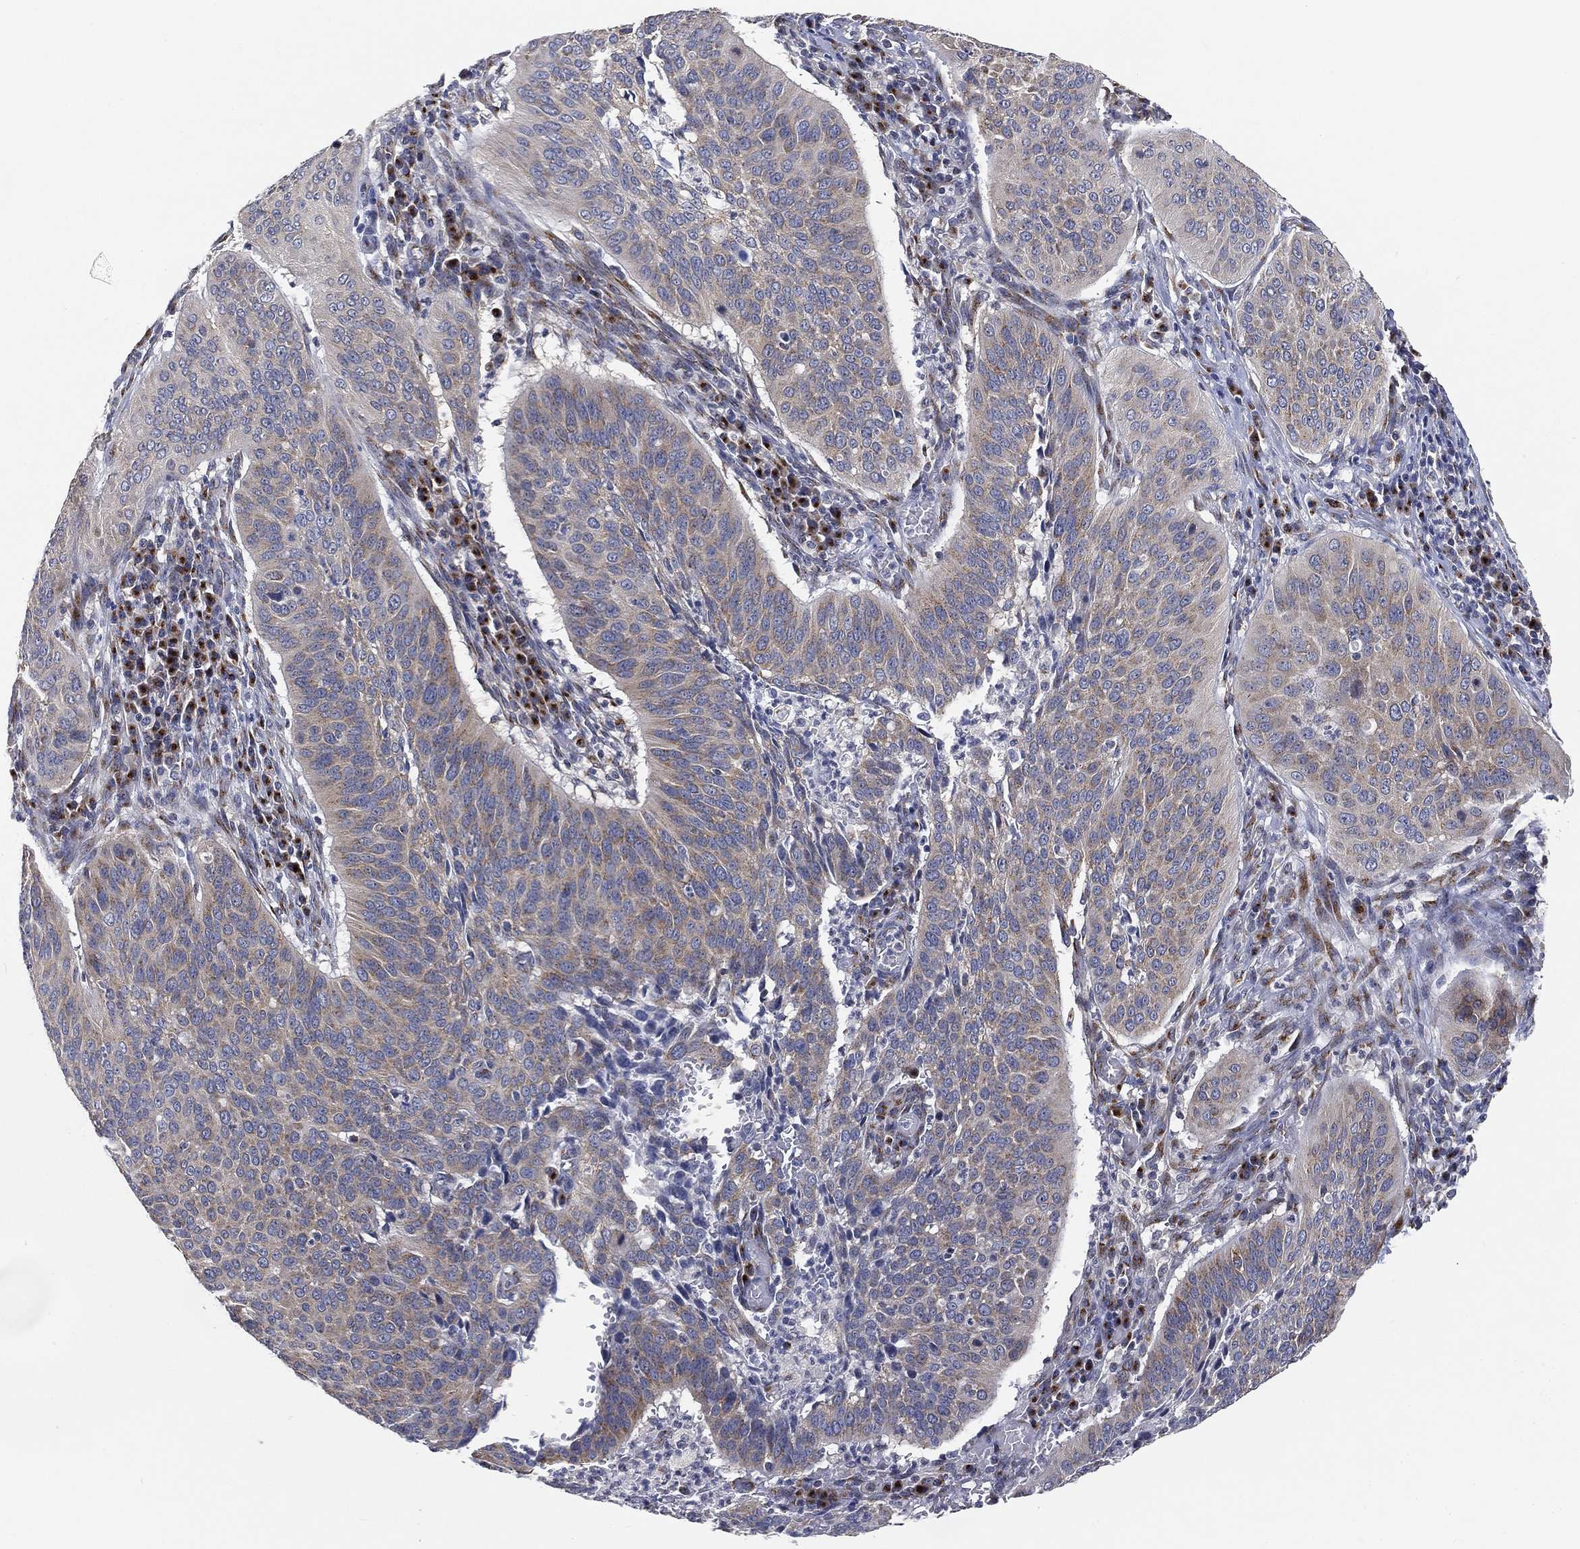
{"staining": {"intensity": "weak", "quantity": "25%-75%", "location": "cytoplasmic/membranous"}, "tissue": "cervical cancer", "cell_type": "Tumor cells", "image_type": "cancer", "snomed": [{"axis": "morphology", "description": "Normal tissue, NOS"}, {"axis": "morphology", "description": "Squamous cell carcinoma, NOS"}, {"axis": "topography", "description": "Cervix"}], "caption": "High-magnification brightfield microscopy of cervical cancer stained with DAB (brown) and counterstained with hematoxylin (blue). tumor cells exhibit weak cytoplasmic/membranous staining is appreciated in approximately25%-75% of cells.", "gene": "TICAM1", "patient": {"sex": "female", "age": 39}}